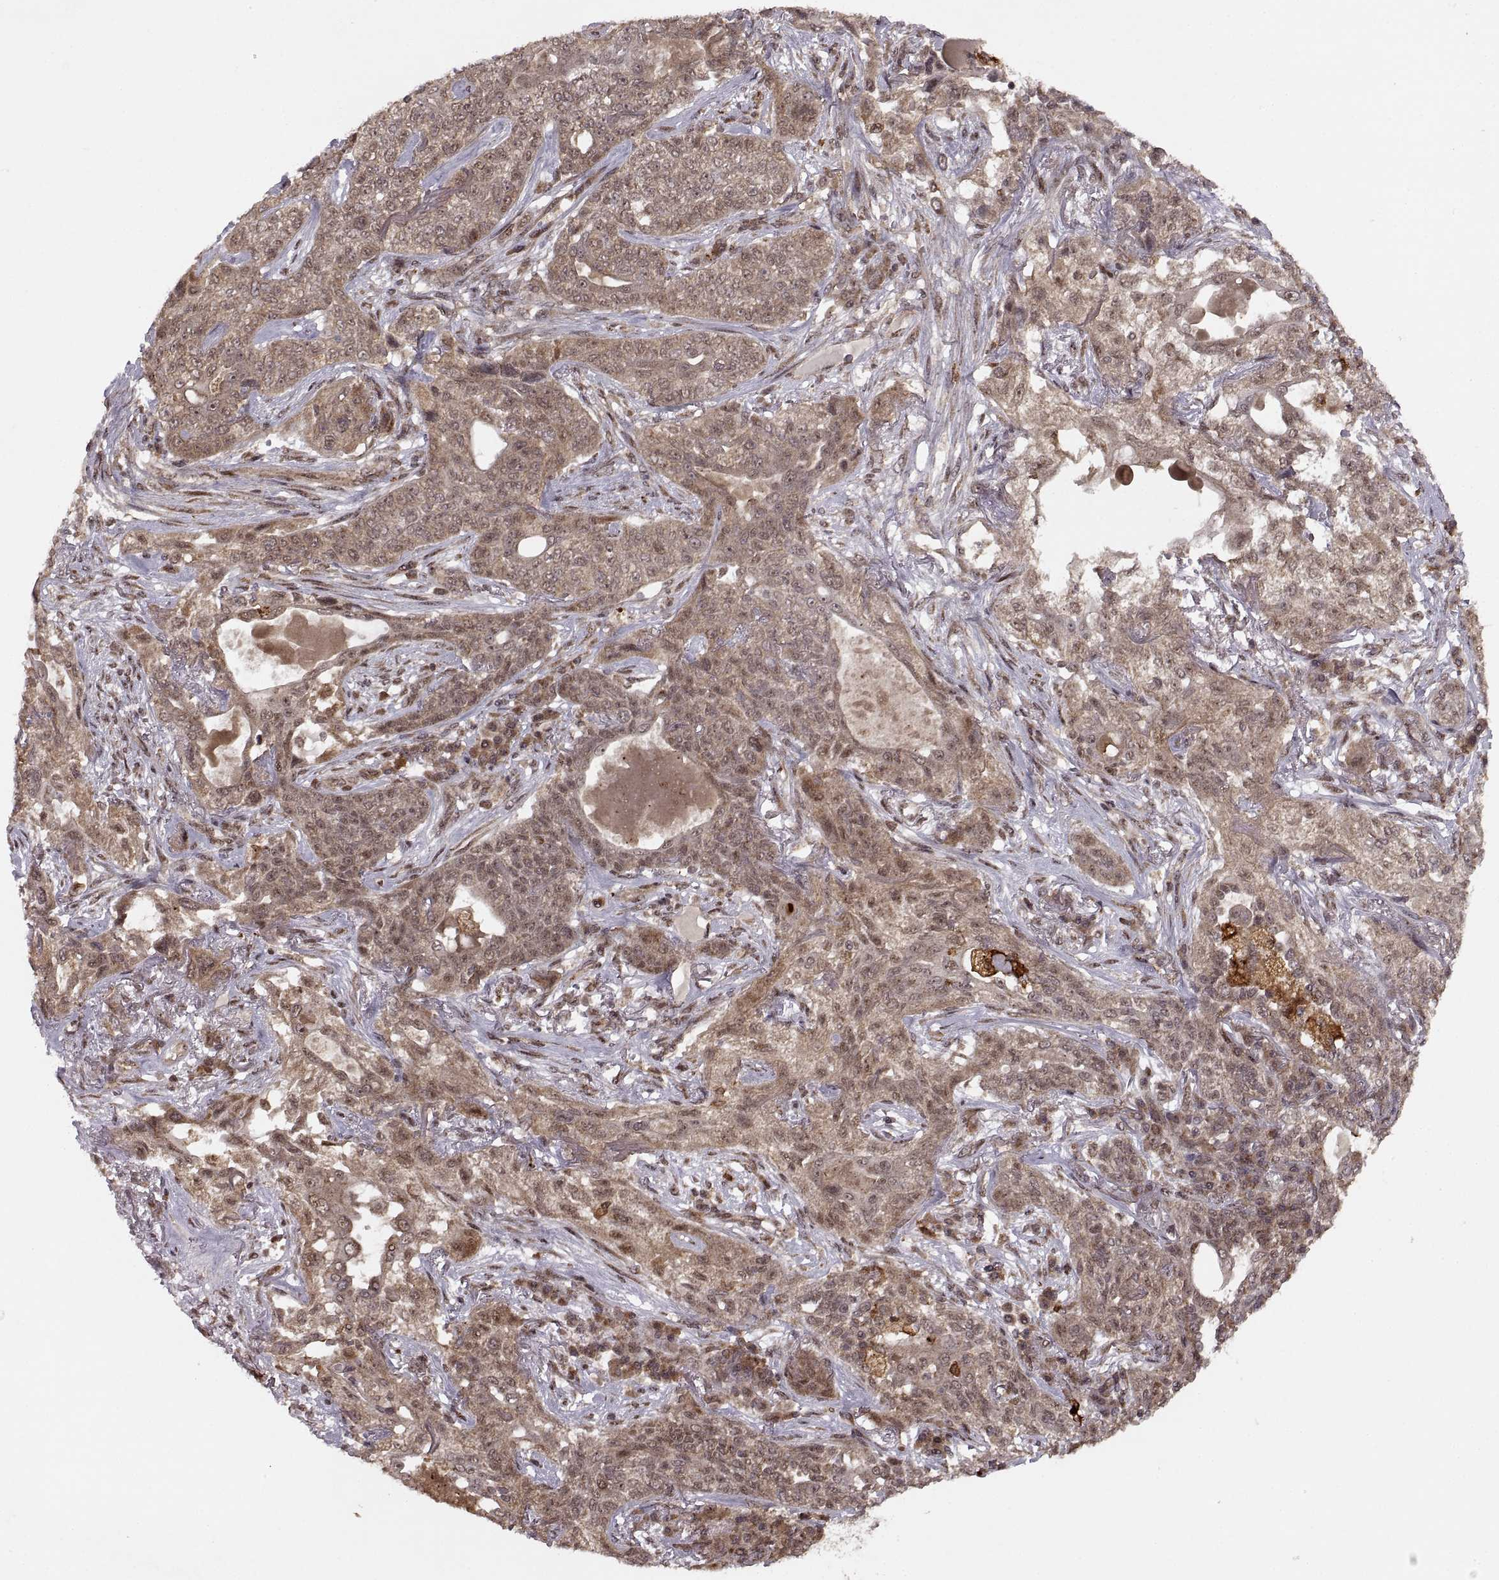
{"staining": {"intensity": "weak", "quantity": ">75%", "location": "cytoplasmic/membranous,nuclear"}, "tissue": "lung cancer", "cell_type": "Tumor cells", "image_type": "cancer", "snomed": [{"axis": "morphology", "description": "Squamous cell carcinoma, NOS"}, {"axis": "topography", "description": "Lung"}], "caption": "IHC image of neoplastic tissue: lung cancer (squamous cell carcinoma) stained using IHC shows low levels of weak protein expression localized specifically in the cytoplasmic/membranous and nuclear of tumor cells, appearing as a cytoplasmic/membranous and nuclear brown color.", "gene": "PTOV1", "patient": {"sex": "female", "age": 70}}